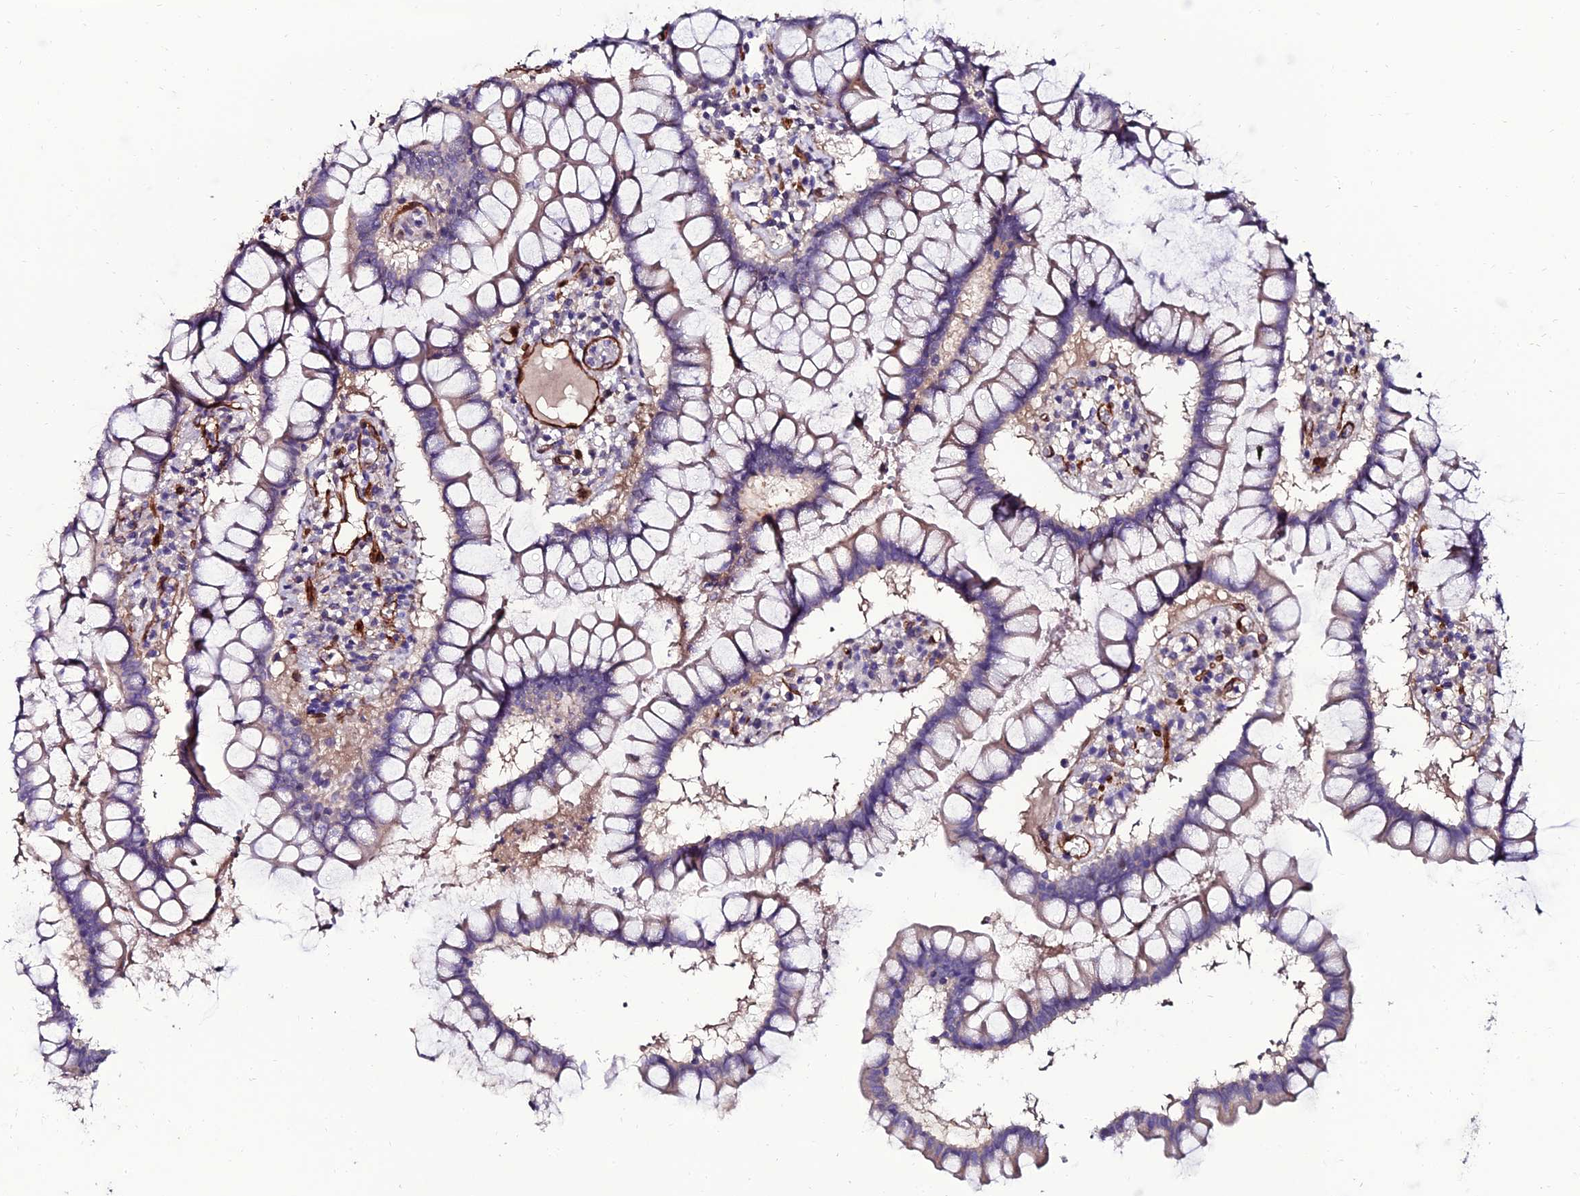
{"staining": {"intensity": "strong", "quantity": ">75%", "location": "cytoplasmic/membranous"}, "tissue": "colon", "cell_type": "Endothelial cells", "image_type": "normal", "snomed": [{"axis": "morphology", "description": "Normal tissue, NOS"}, {"axis": "morphology", "description": "Adenocarcinoma, NOS"}, {"axis": "topography", "description": "Colon"}], "caption": "Unremarkable colon reveals strong cytoplasmic/membranous positivity in approximately >75% of endothelial cells (brown staining indicates protein expression, while blue staining denotes nuclei)..", "gene": "ALDH3B2", "patient": {"sex": "female", "age": 55}}